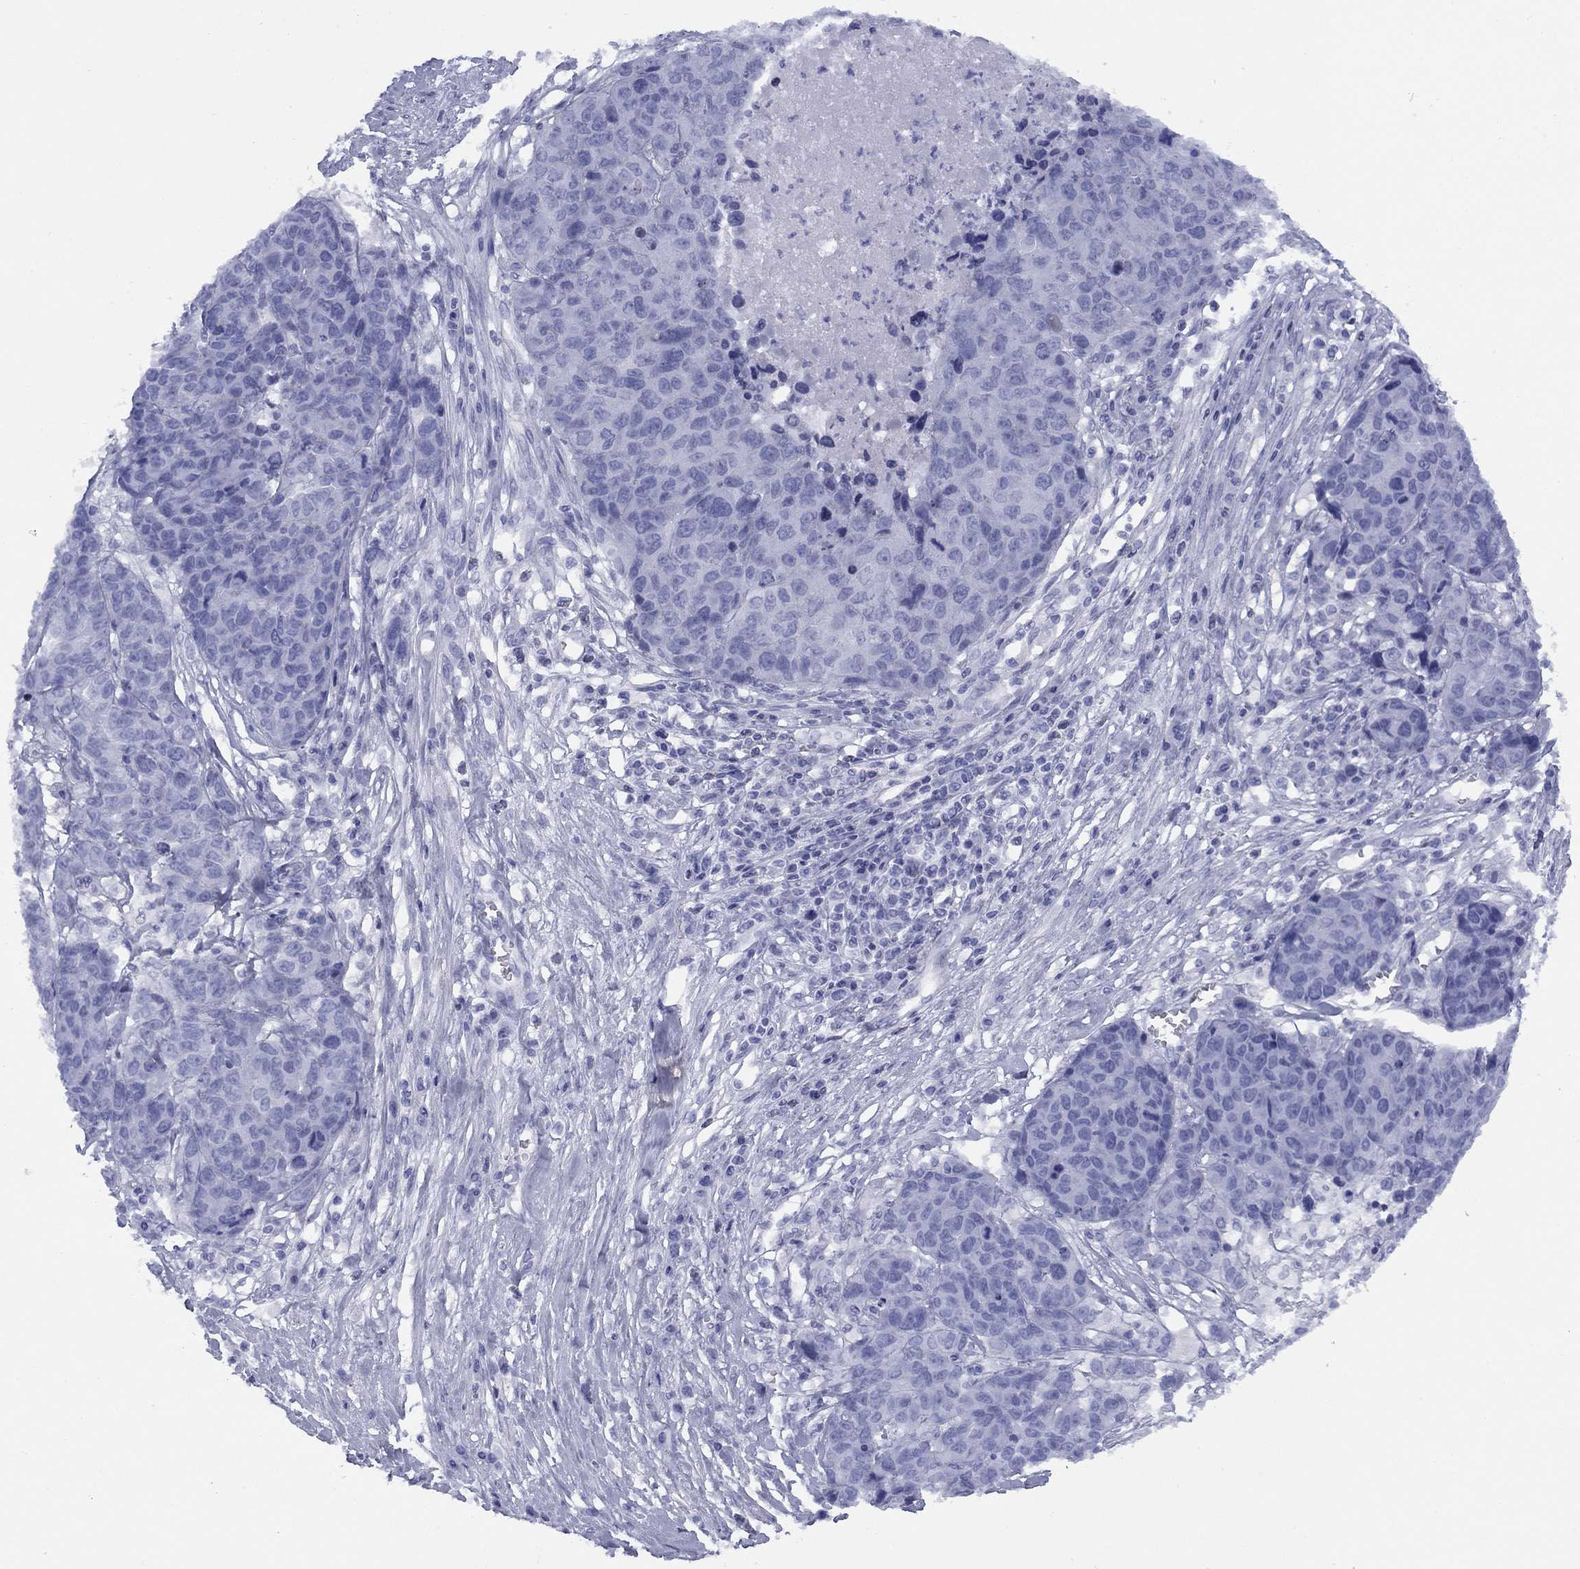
{"staining": {"intensity": "negative", "quantity": "none", "location": "none"}, "tissue": "ovarian cancer", "cell_type": "Tumor cells", "image_type": "cancer", "snomed": [{"axis": "morphology", "description": "Cystadenocarcinoma, serous, NOS"}, {"axis": "topography", "description": "Ovary"}], "caption": "An IHC histopathology image of ovarian serous cystadenocarcinoma is shown. There is no staining in tumor cells of ovarian serous cystadenocarcinoma.", "gene": "TIGD4", "patient": {"sex": "female", "age": 87}}